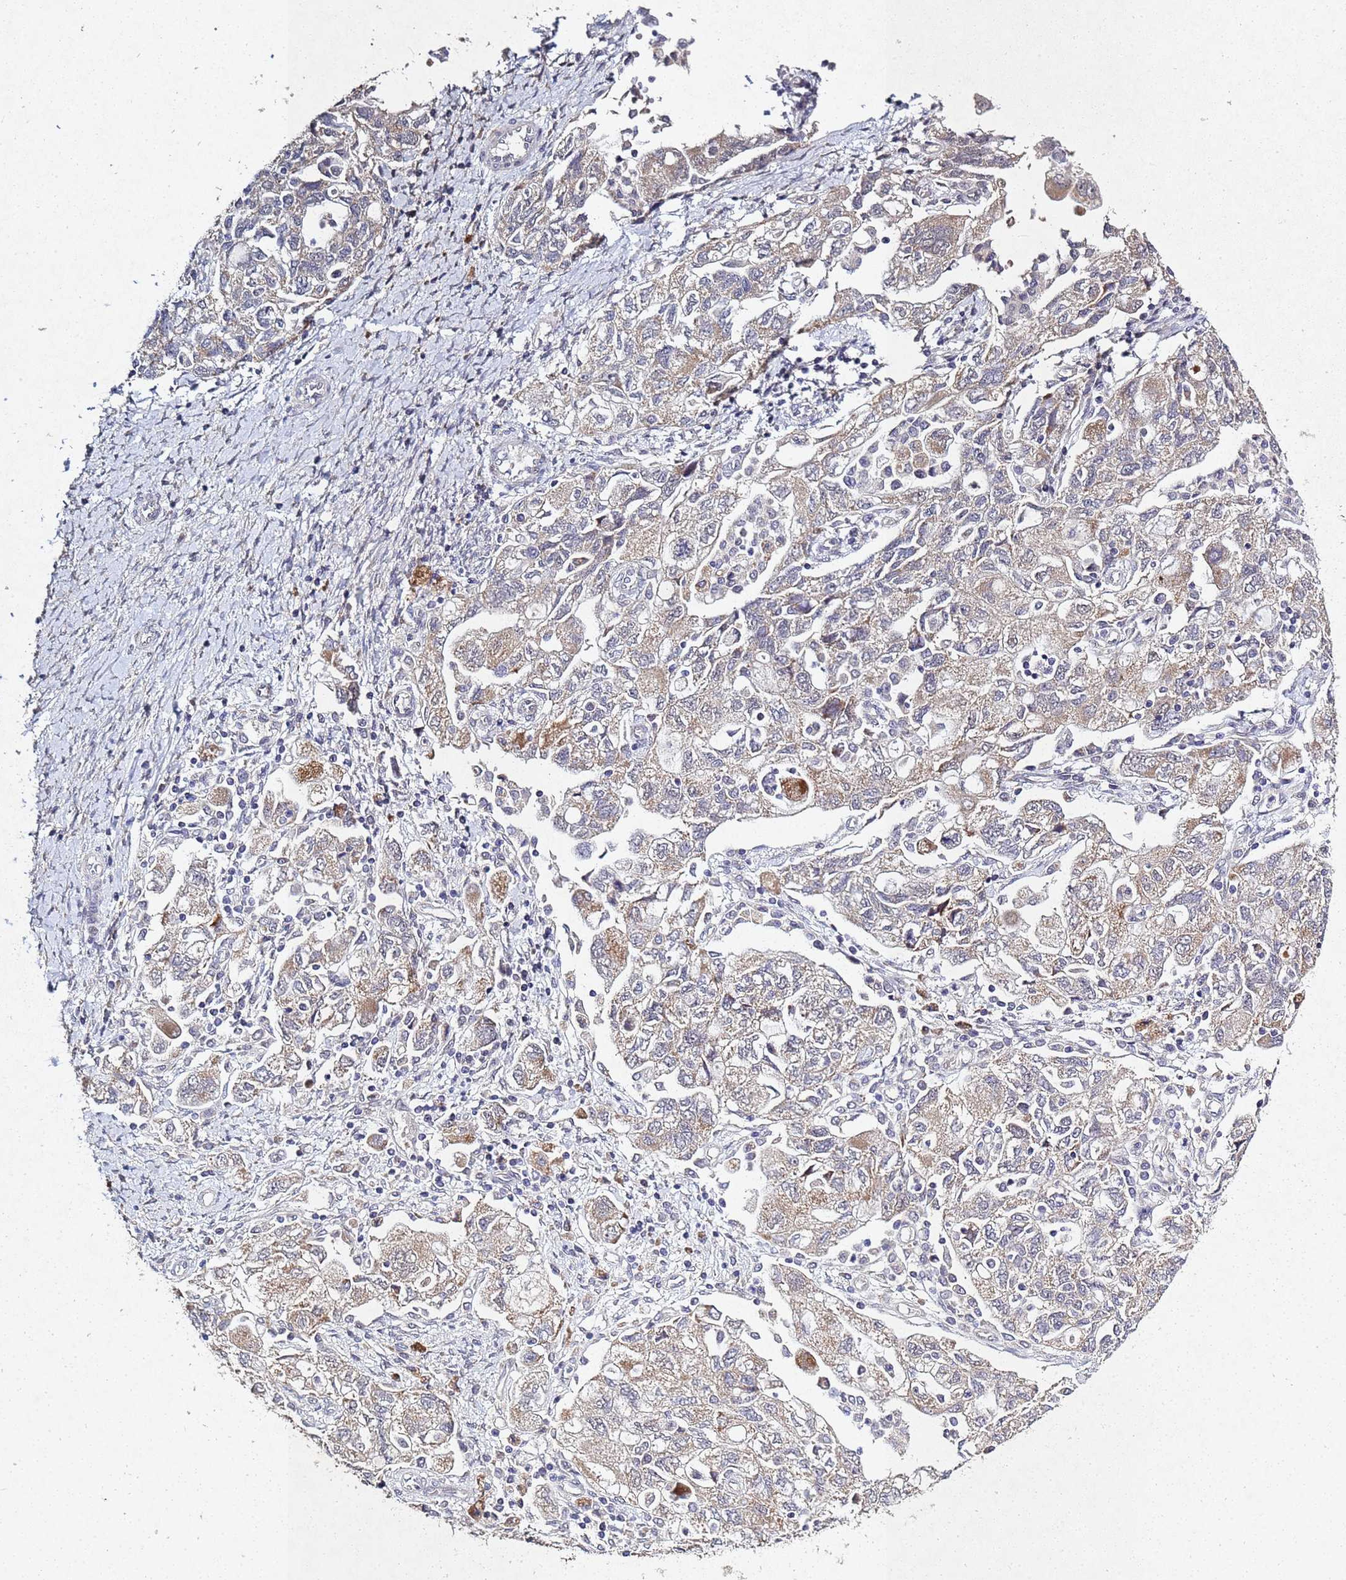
{"staining": {"intensity": "weak", "quantity": "25%-75%", "location": "cytoplasmic/membranous"}, "tissue": "ovarian cancer", "cell_type": "Tumor cells", "image_type": "cancer", "snomed": [{"axis": "morphology", "description": "Carcinoma, NOS"}, {"axis": "morphology", "description": "Cystadenocarcinoma, serous, NOS"}, {"axis": "topography", "description": "Ovary"}], "caption": "Ovarian serous cystadenocarcinoma stained with a brown dye displays weak cytoplasmic/membranous positive positivity in approximately 25%-75% of tumor cells.", "gene": "TNPO2", "patient": {"sex": "female", "age": 69}}